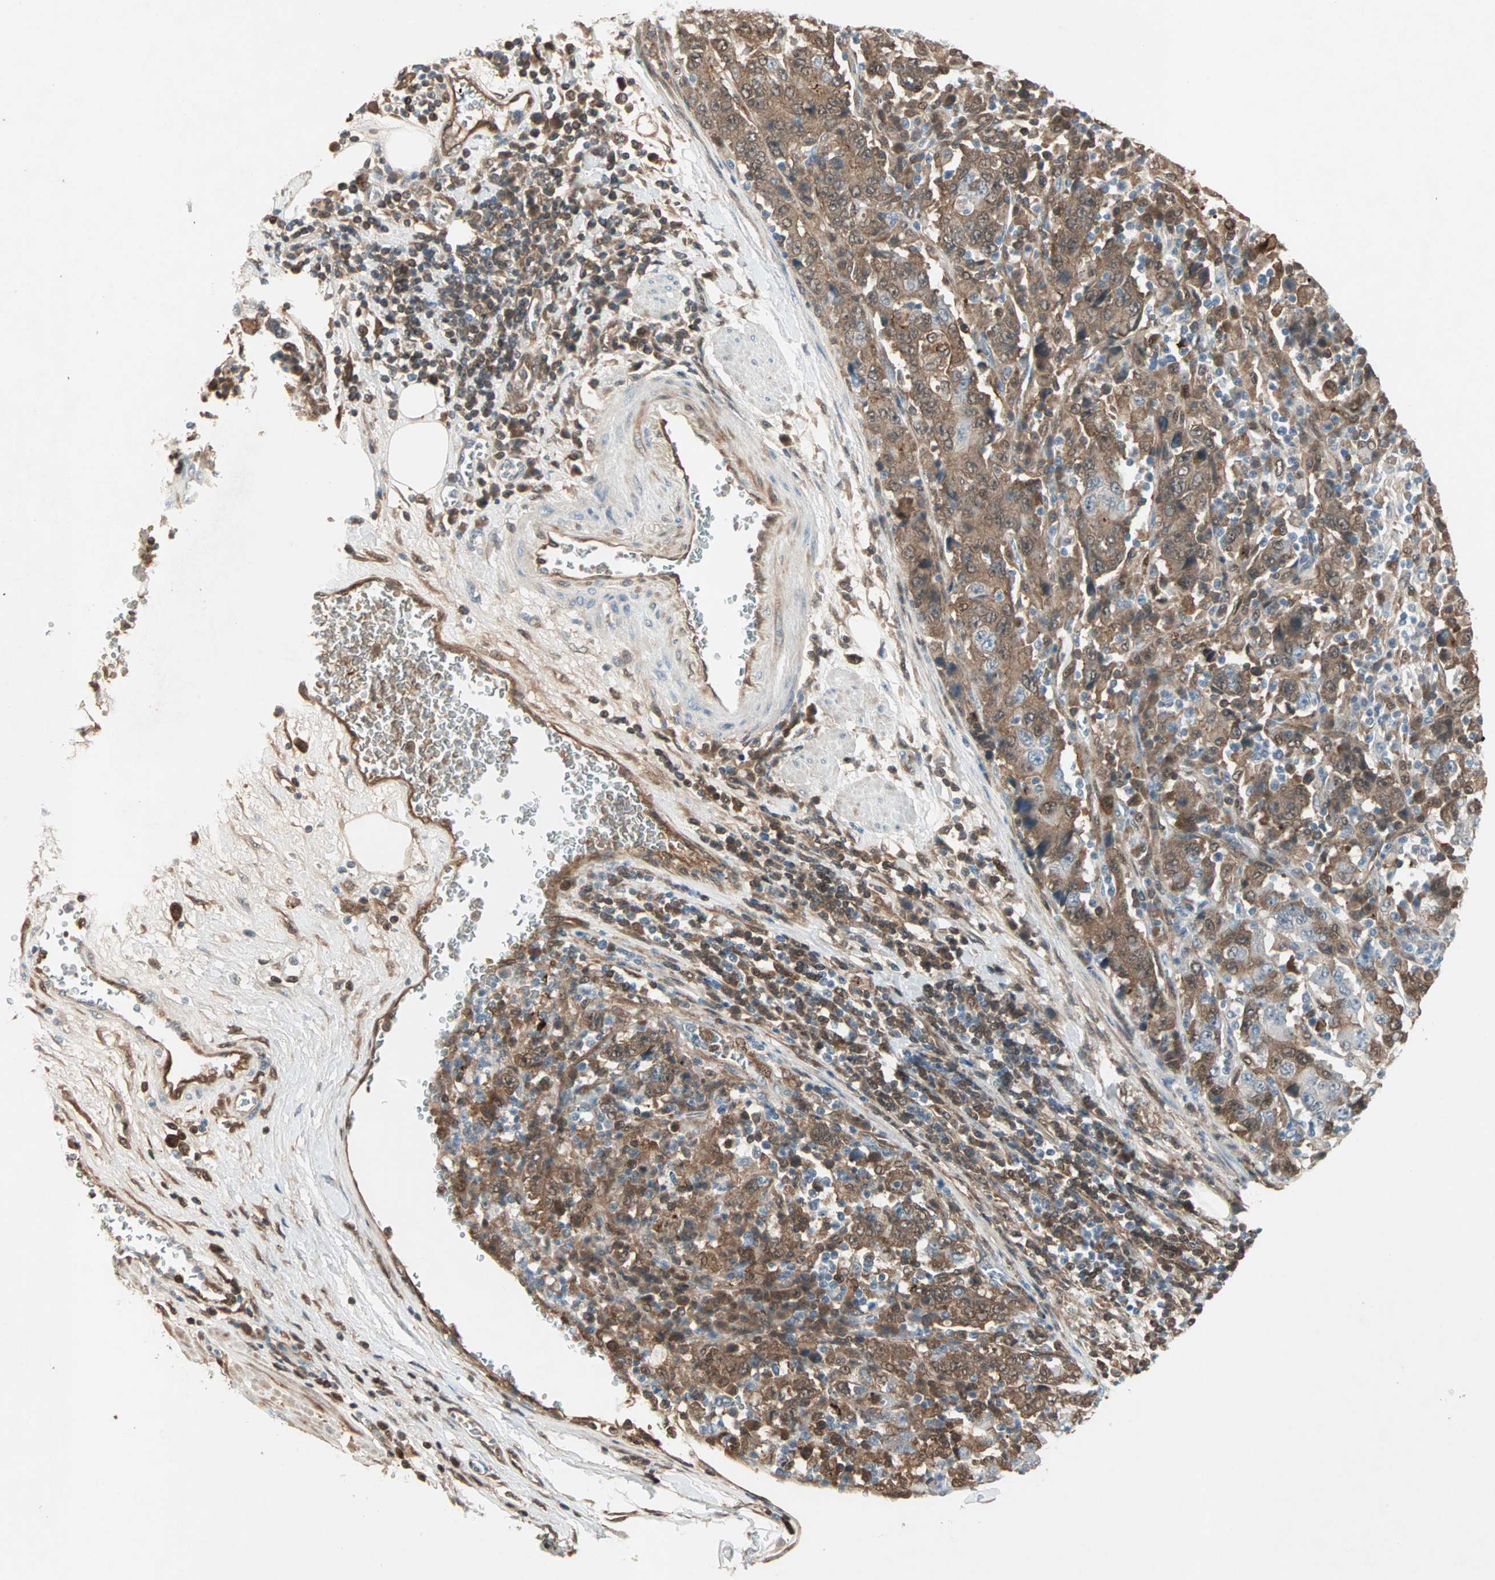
{"staining": {"intensity": "strong", "quantity": ">75%", "location": "cytoplasmic/membranous"}, "tissue": "stomach cancer", "cell_type": "Tumor cells", "image_type": "cancer", "snomed": [{"axis": "morphology", "description": "Normal tissue, NOS"}, {"axis": "morphology", "description": "Adenocarcinoma, NOS"}, {"axis": "topography", "description": "Stomach, upper"}, {"axis": "topography", "description": "Stomach"}], "caption": "Human stomach adenocarcinoma stained for a protein (brown) shows strong cytoplasmic/membranous positive expression in about >75% of tumor cells.", "gene": "RTL6", "patient": {"sex": "male", "age": 59}}